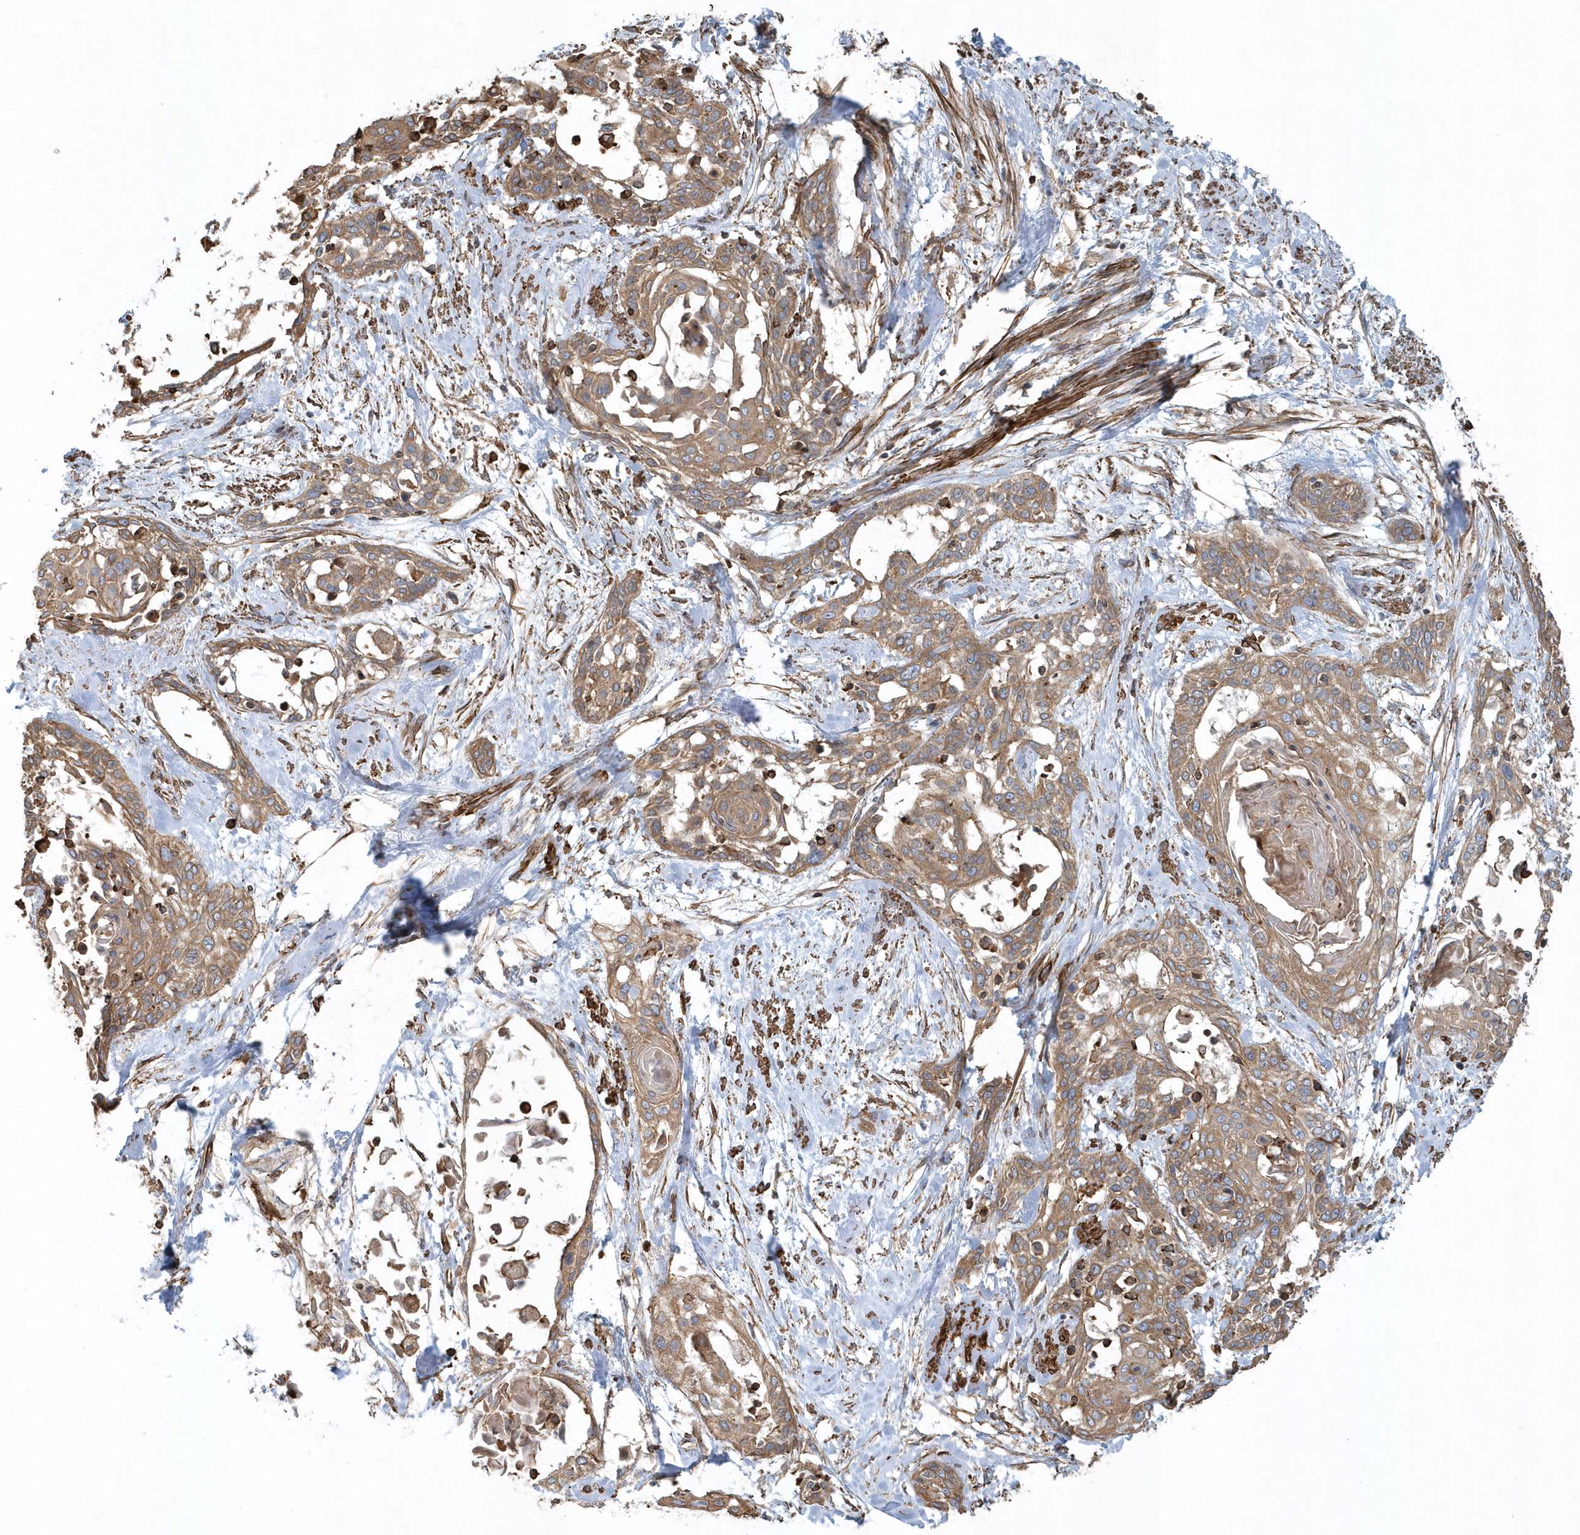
{"staining": {"intensity": "moderate", "quantity": ">75%", "location": "cytoplasmic/membranous"}, "tissue": "cervical cancer", "cell_type": "Tumor cells", "image_type": "cancer", "snomed": [{"axis": "morphology", "description": "Squamous cell carcinoma, NOS"}, {"axis": "topography", "description": "Cervix"}], "caption": "Immunohistochemistry (IHC) of human cervical cancer reveals medium levels of moderate cytoplasmic/membranous staining in about >75% of tumor cells.", "gene": "MMUT", "patient": {"sex": "female", "age": 57}}